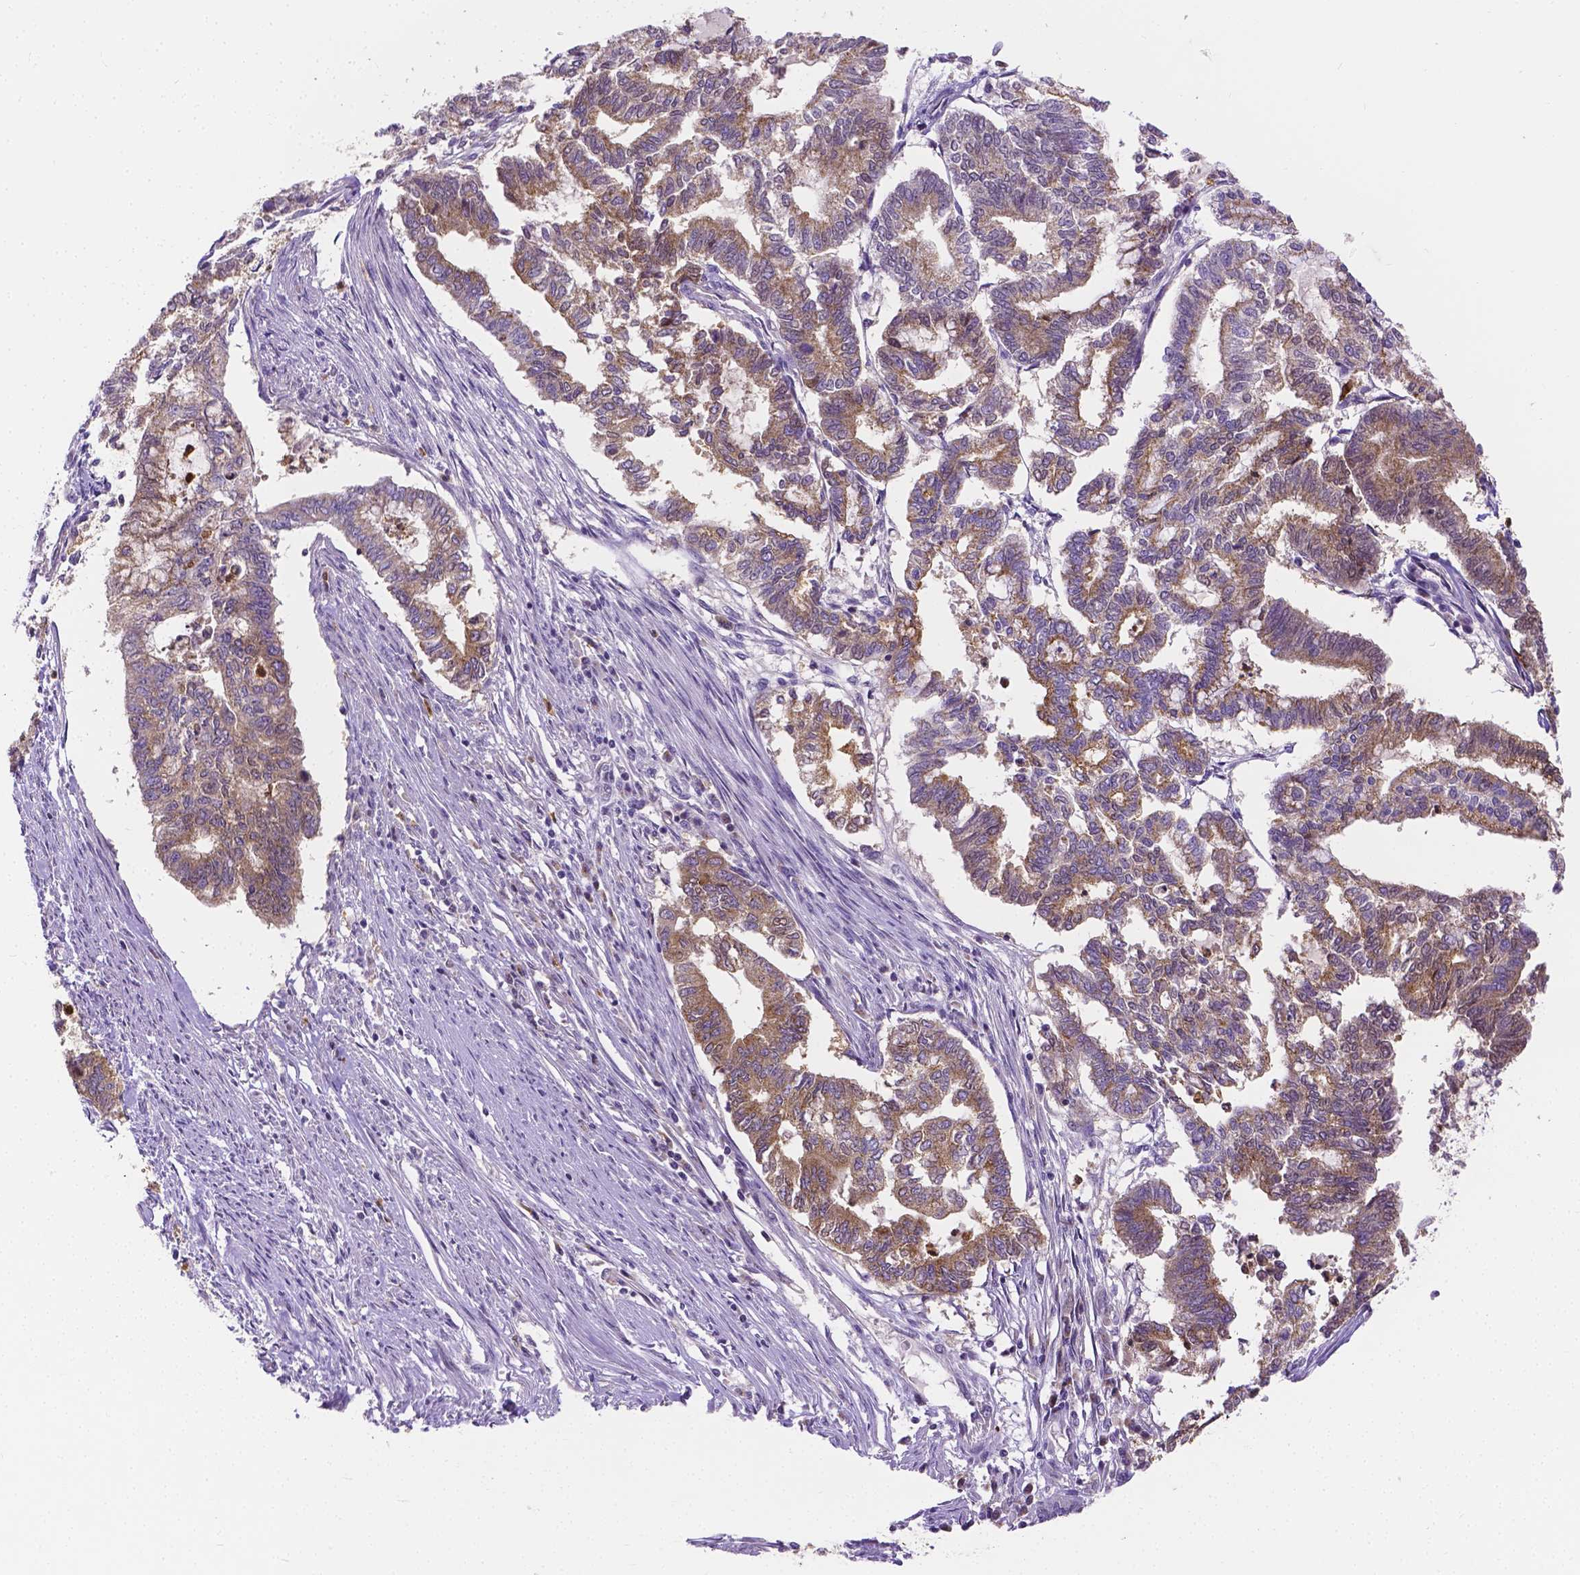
{"staining": {"intensity": "weak", "quantity": ">75%", "location": "cytoplasmic/membranous"}, "tissue": "endometrial cancer", "cell_type": "Tumor cells", "image_type": "cancer", "snomed": [{"axis": "morphology", "description": "Adenocarcinoma, NOS"}, {"axis": "topography", "description": "Endometrium"}], "caption": "About >75% of tumor cells in human endometrial cancer (adenocarcinoma) display weak cytoplasmic/membranous protein positivity as visualized by brown immunohistochemical staining.", "gene": "ZNRD2", "patient": {"sex": "female", "age": 79}}